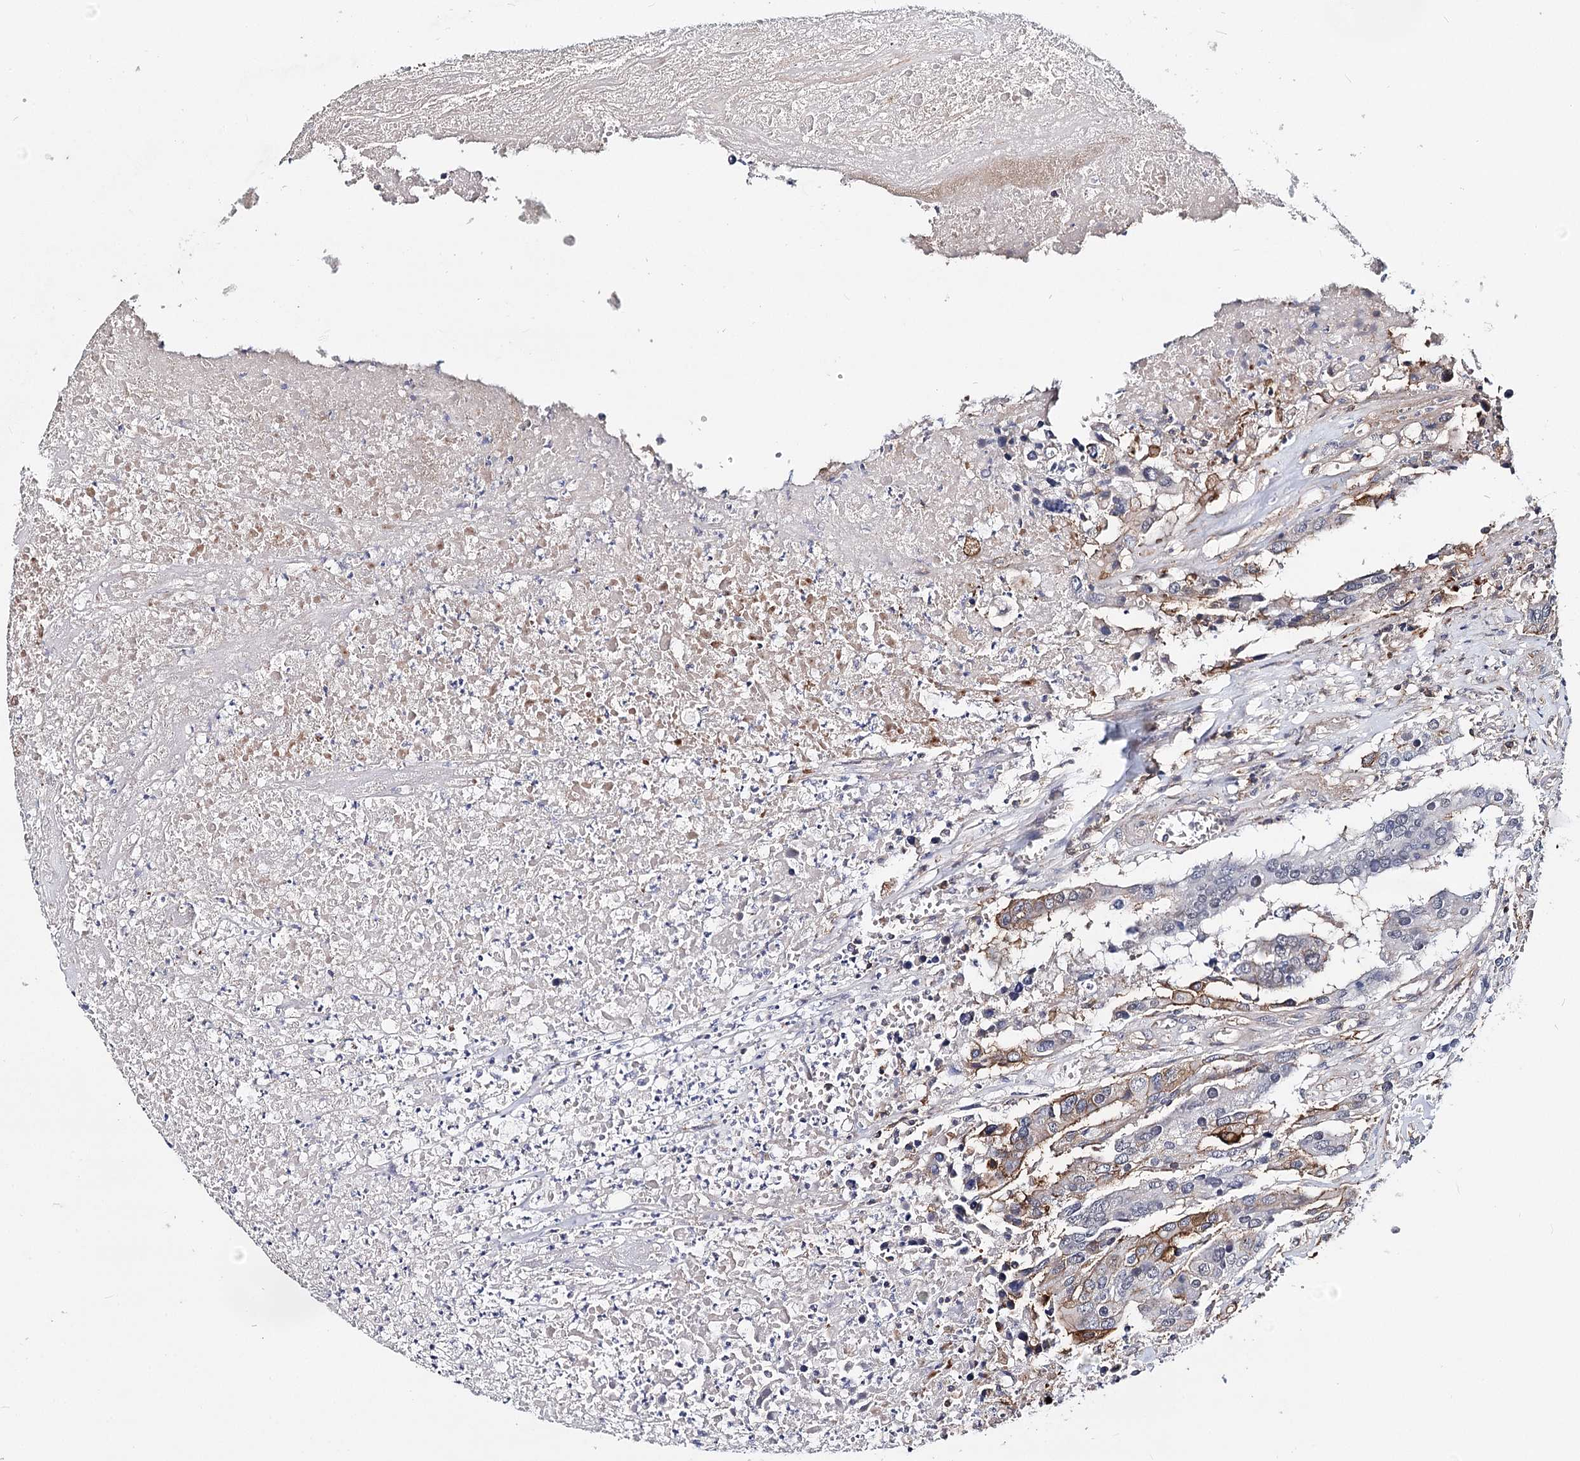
{"staining": {"intensity": "moderate", "quantity": "<25%", "location": "cytoplasmic/membranous"}, "tissue": "colorectal cancer", "cell_type": "Tumor cells", "image_type": "cancer", "snomed": [{"axis": "morphology", "description": "Adenocarcinoma, NOS"}, {"axis": "topography", "description": "Colon"}], "caption": "Colorectal adenocarcinoma tissue reveals moderate cytoplasmic/membranous staining in approximately <25% of tumor cells", "gene": "TMEM218", "patient": {"sex": "male", "age": 77}}